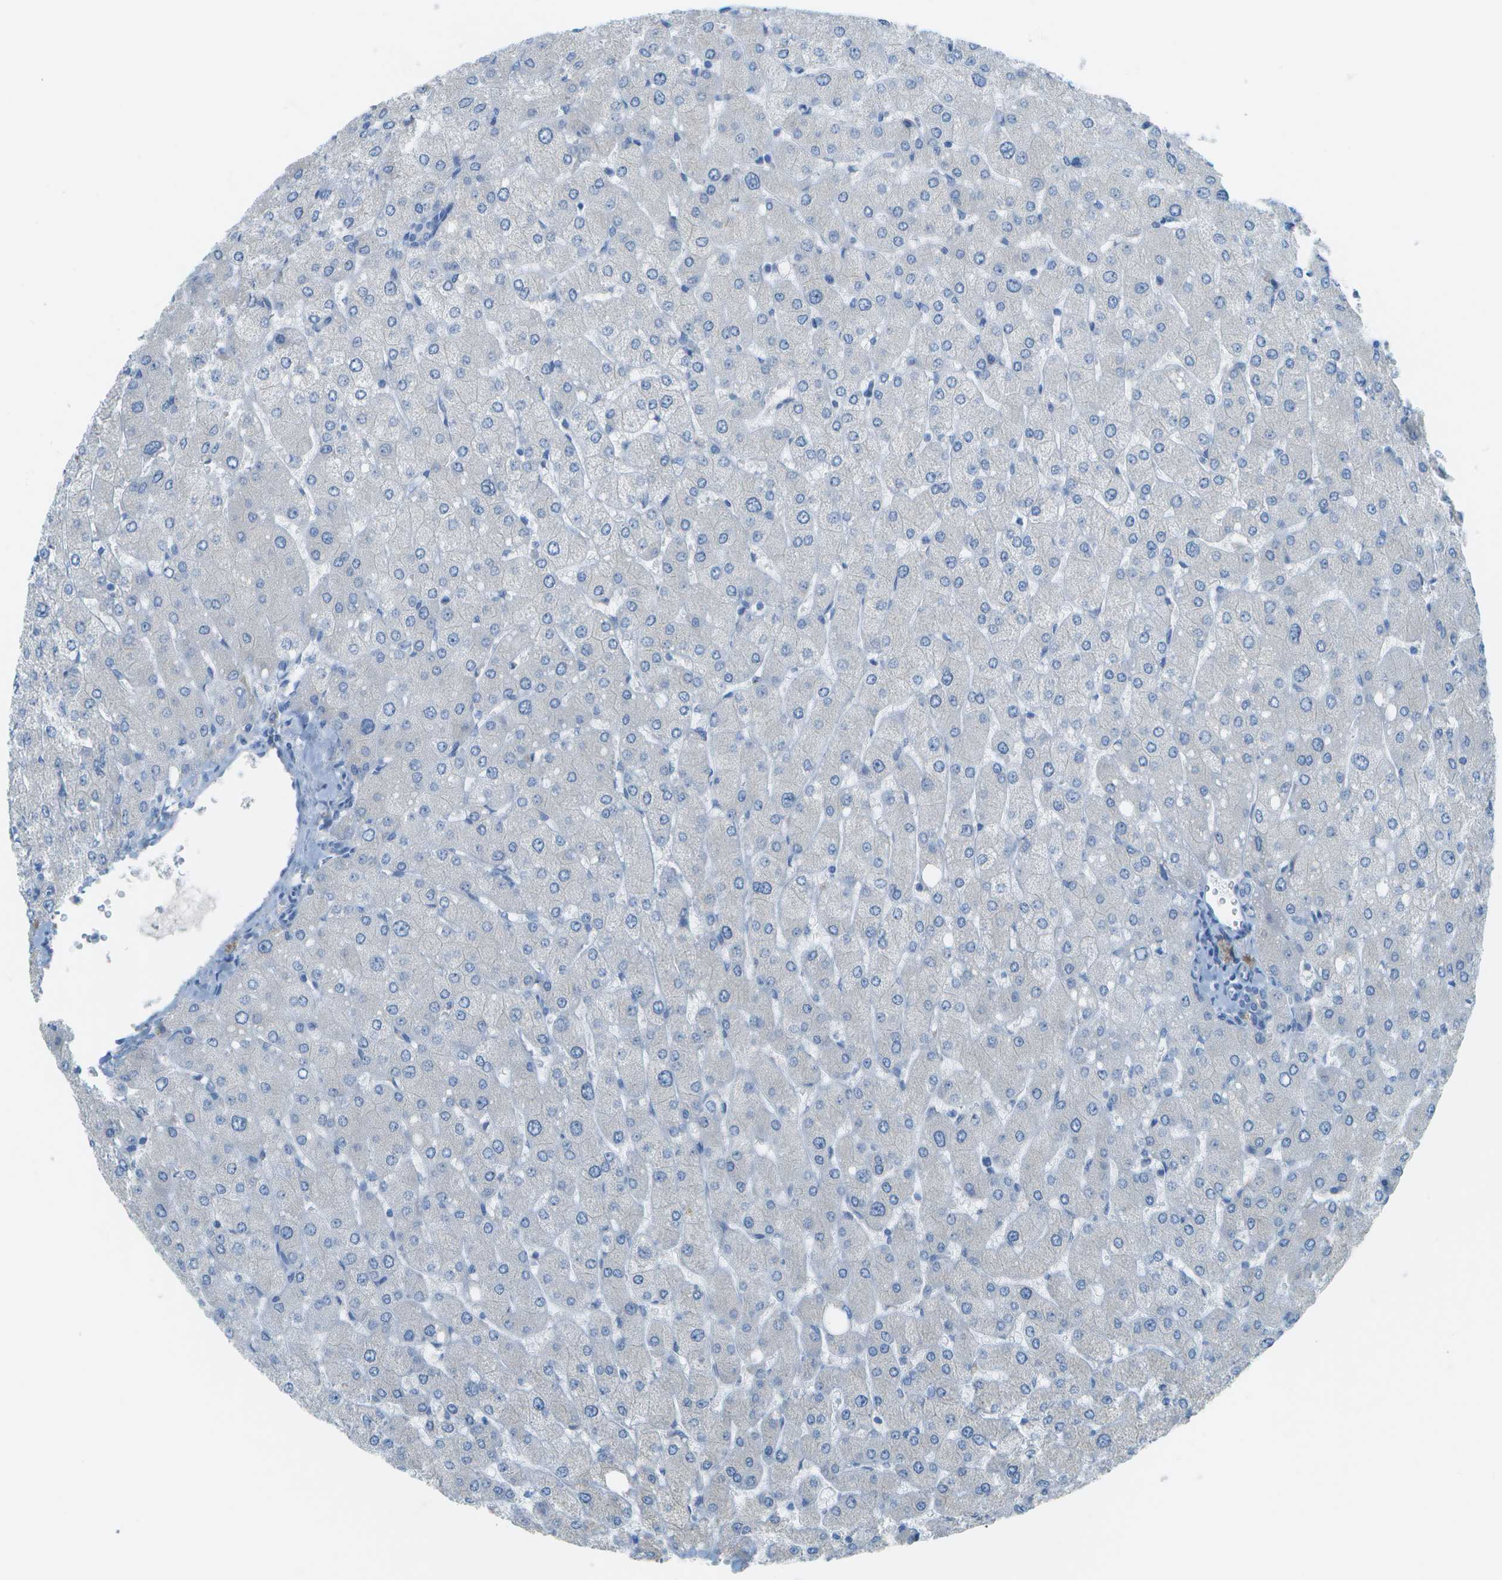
{"staining": {"intensity": "negative", "quantity": "none", "location": "none"}, "tissue": "liver", "cell_type": "Cholangiocytes", "image_type": "normal", "snomed": [{"axis": "morphology", "description": "Normal tissue, NOS"}, {"axis": "topography", "description": "Liver"}], "caption": "High magnification brightfield microscopy of unremarkable liver stained with DAB (3,3'-diaminobenzidine) (brown) and counterstained with hematoxylin (blue): cholangiocytes show no significant positivity.", "gene": "C1S", "patient": {"sex": "male", "age": 55}}